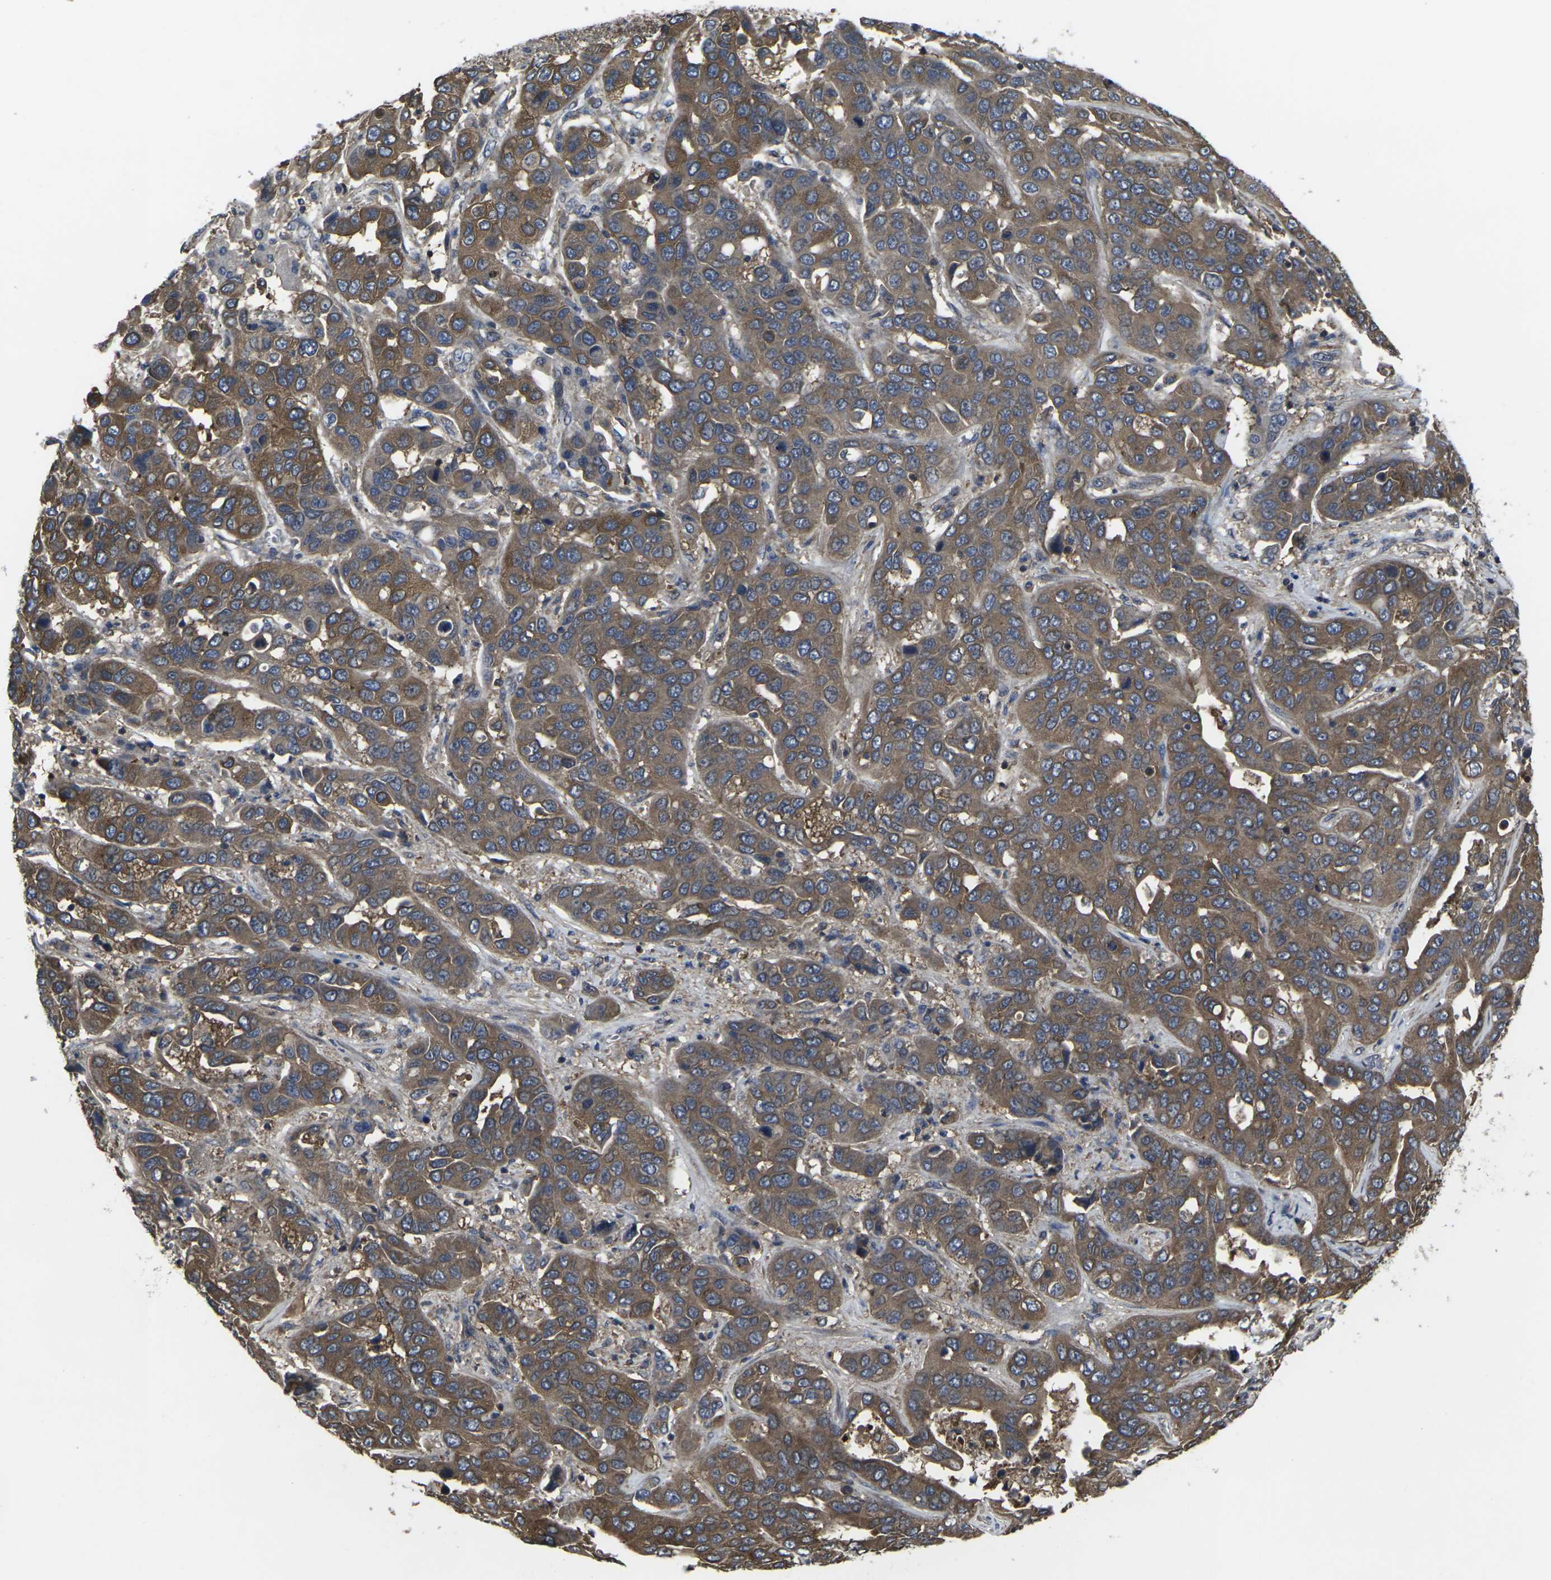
{"staining": {"intensity": "moderate", "quantity": ">75%", "location": "cytoplasmic/membranous"}, "tissue": "liver cancer", "cell_type": "Tumor cells", "image_type": "cancer", "snomed": [{"axis": "morphology", "description": "Cholangiocarcinoma"}, {"axis": "topography", "description": "Liver"}], "caption": "Immunohistochemical staining of human liver cholangiocarcinoma shows medium levels of moderate cytoplasmic/membranous protein staining in approximately >75% of tumor cells. (Brightfield microscopy of DAB IHC at high magnification).", "gene": "PRKACB", "patient": {"sex": "female", "age": 52}}